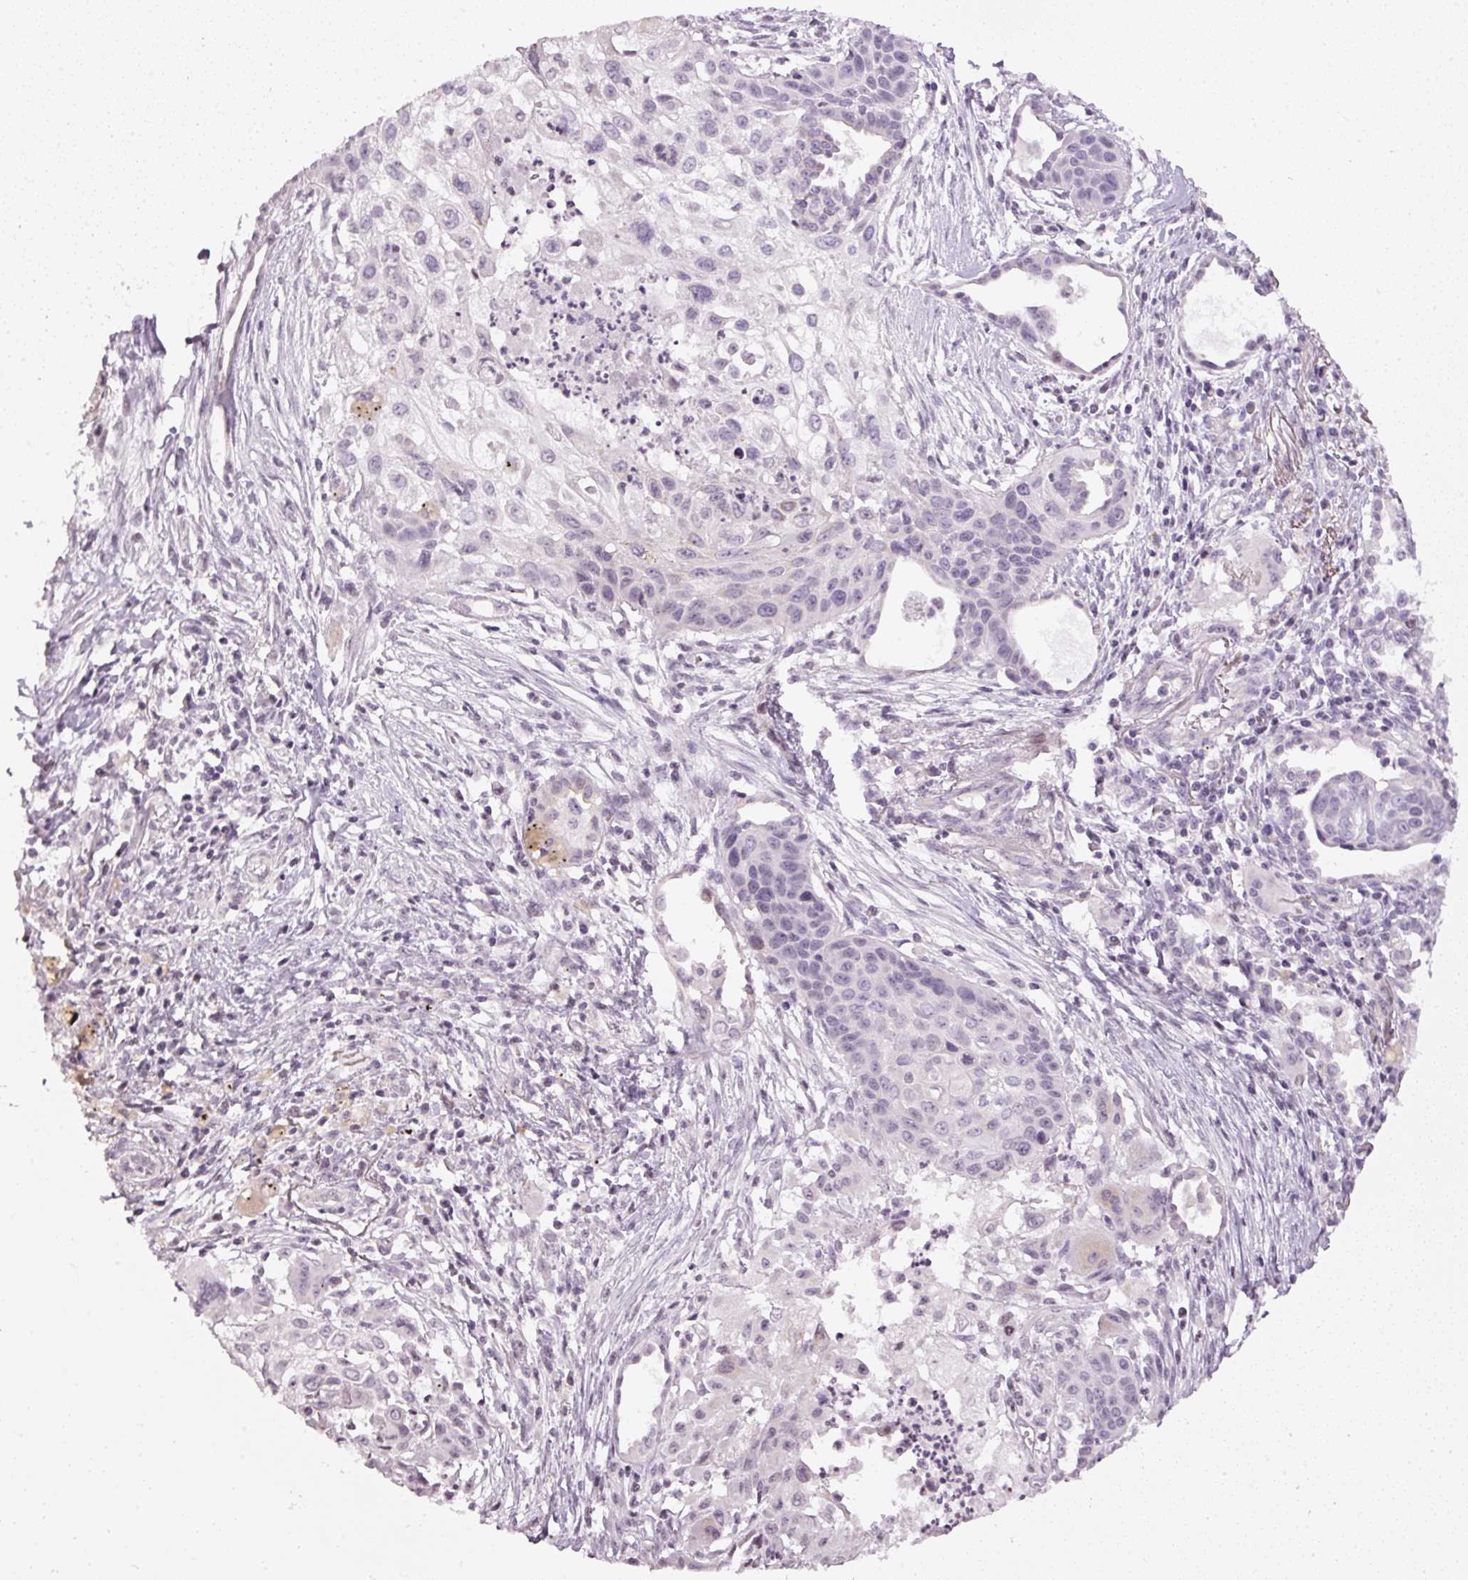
{"staining": {"intensity": "negative", "quantity": "none", "location": "none"}, "tissue": "lung cancer", "cell_type": "Tumor cells", "image_type": "cancer", "snomed": [{"axis": "morphology", "description": "Squamous cell carcinoma, NOS"}, {"axis": "topography", "description": "Lung"}], "caption": "This is an immunohistochemistry photomicrograph of lung squamous cell carcinoma. There is no positivity in tumor cells.", "gene": "NRDE2", "patient": {"sex": "male", "age": 71}}